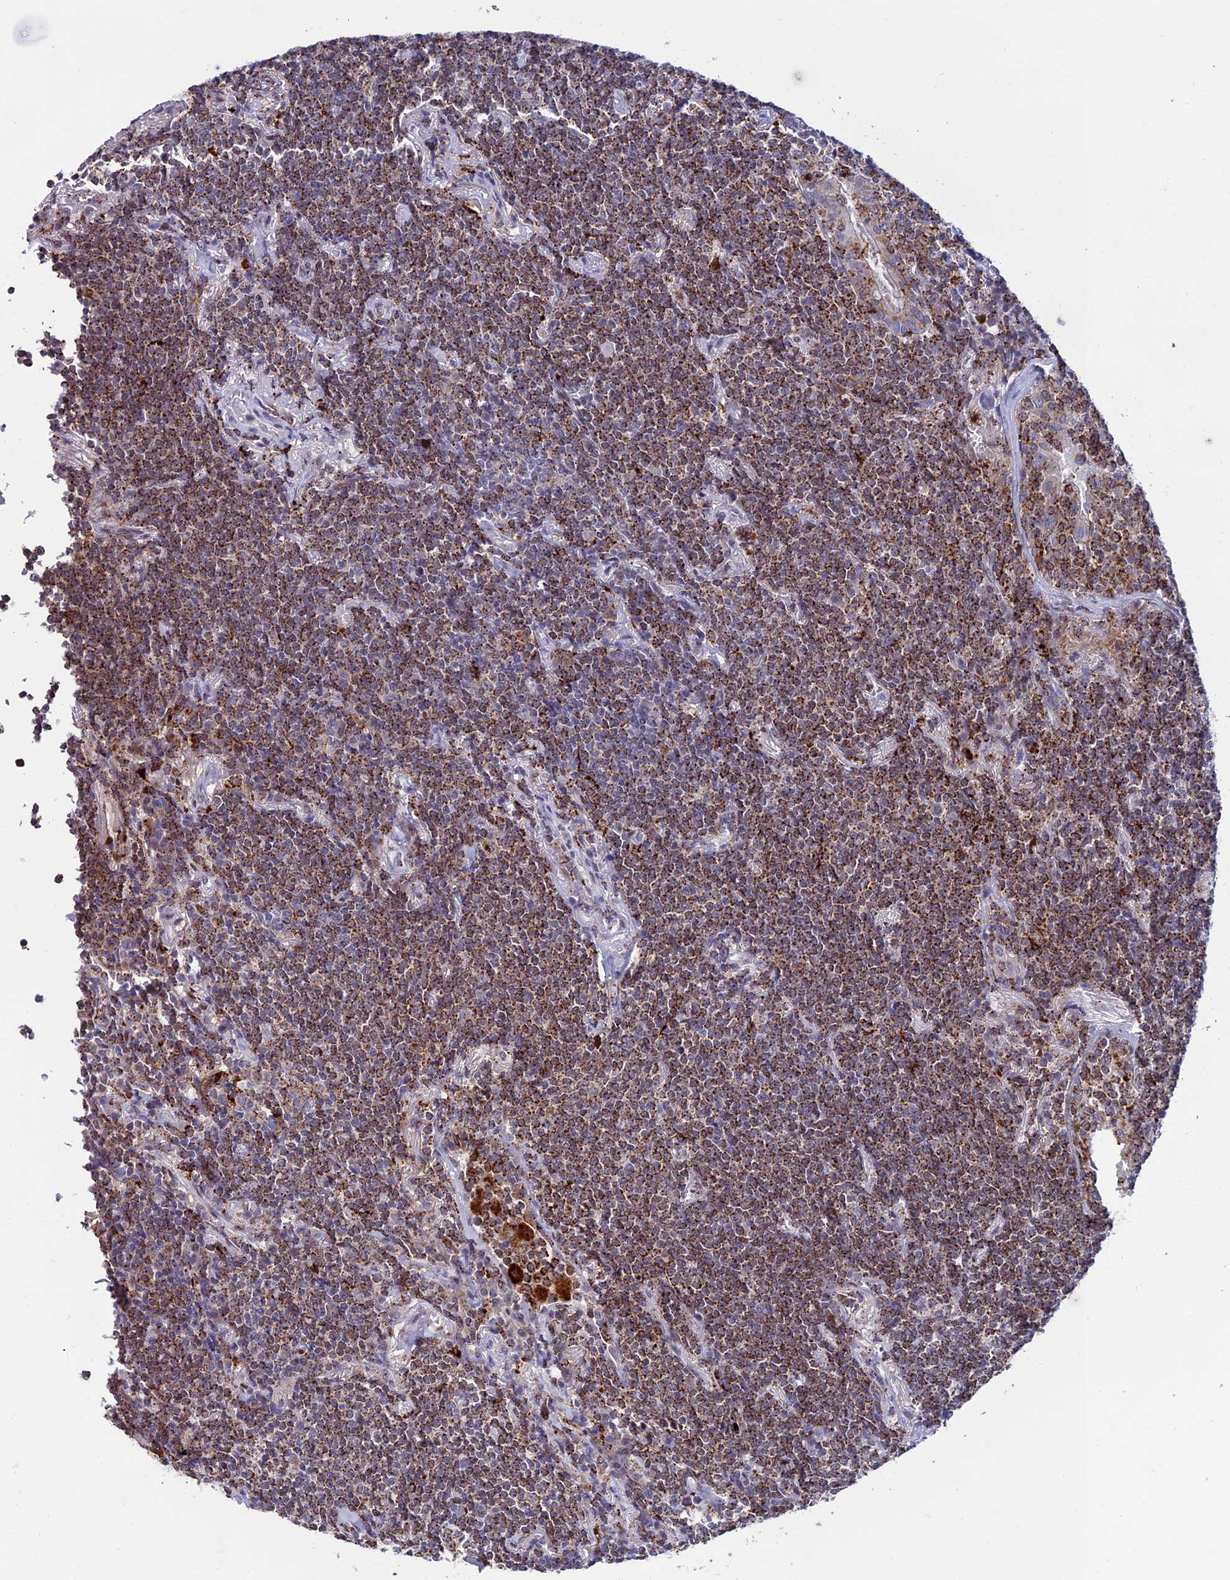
{"staining": {"intensity": "moderate", "quantity": ">75%", "location": "cytoplasmic/membranous"}, "tissue": "lymphoma", "cell_type": "Tumor cells", "image_type": "cancer", "snomed": [{"axis": "morphology", "description": "Malignant lymphoma, non-Hodgkin's type, Low grade"}, {"axis": "topography", "description": "Lung"}], "caption": "Immunohistochemical staining of lymphoma reveals moderate cytoplasmic/membranous protein positivity in approximately >75% of tumor cells.", "gene": "HIC1", "patient": {"sex": "female", "age": 71}}